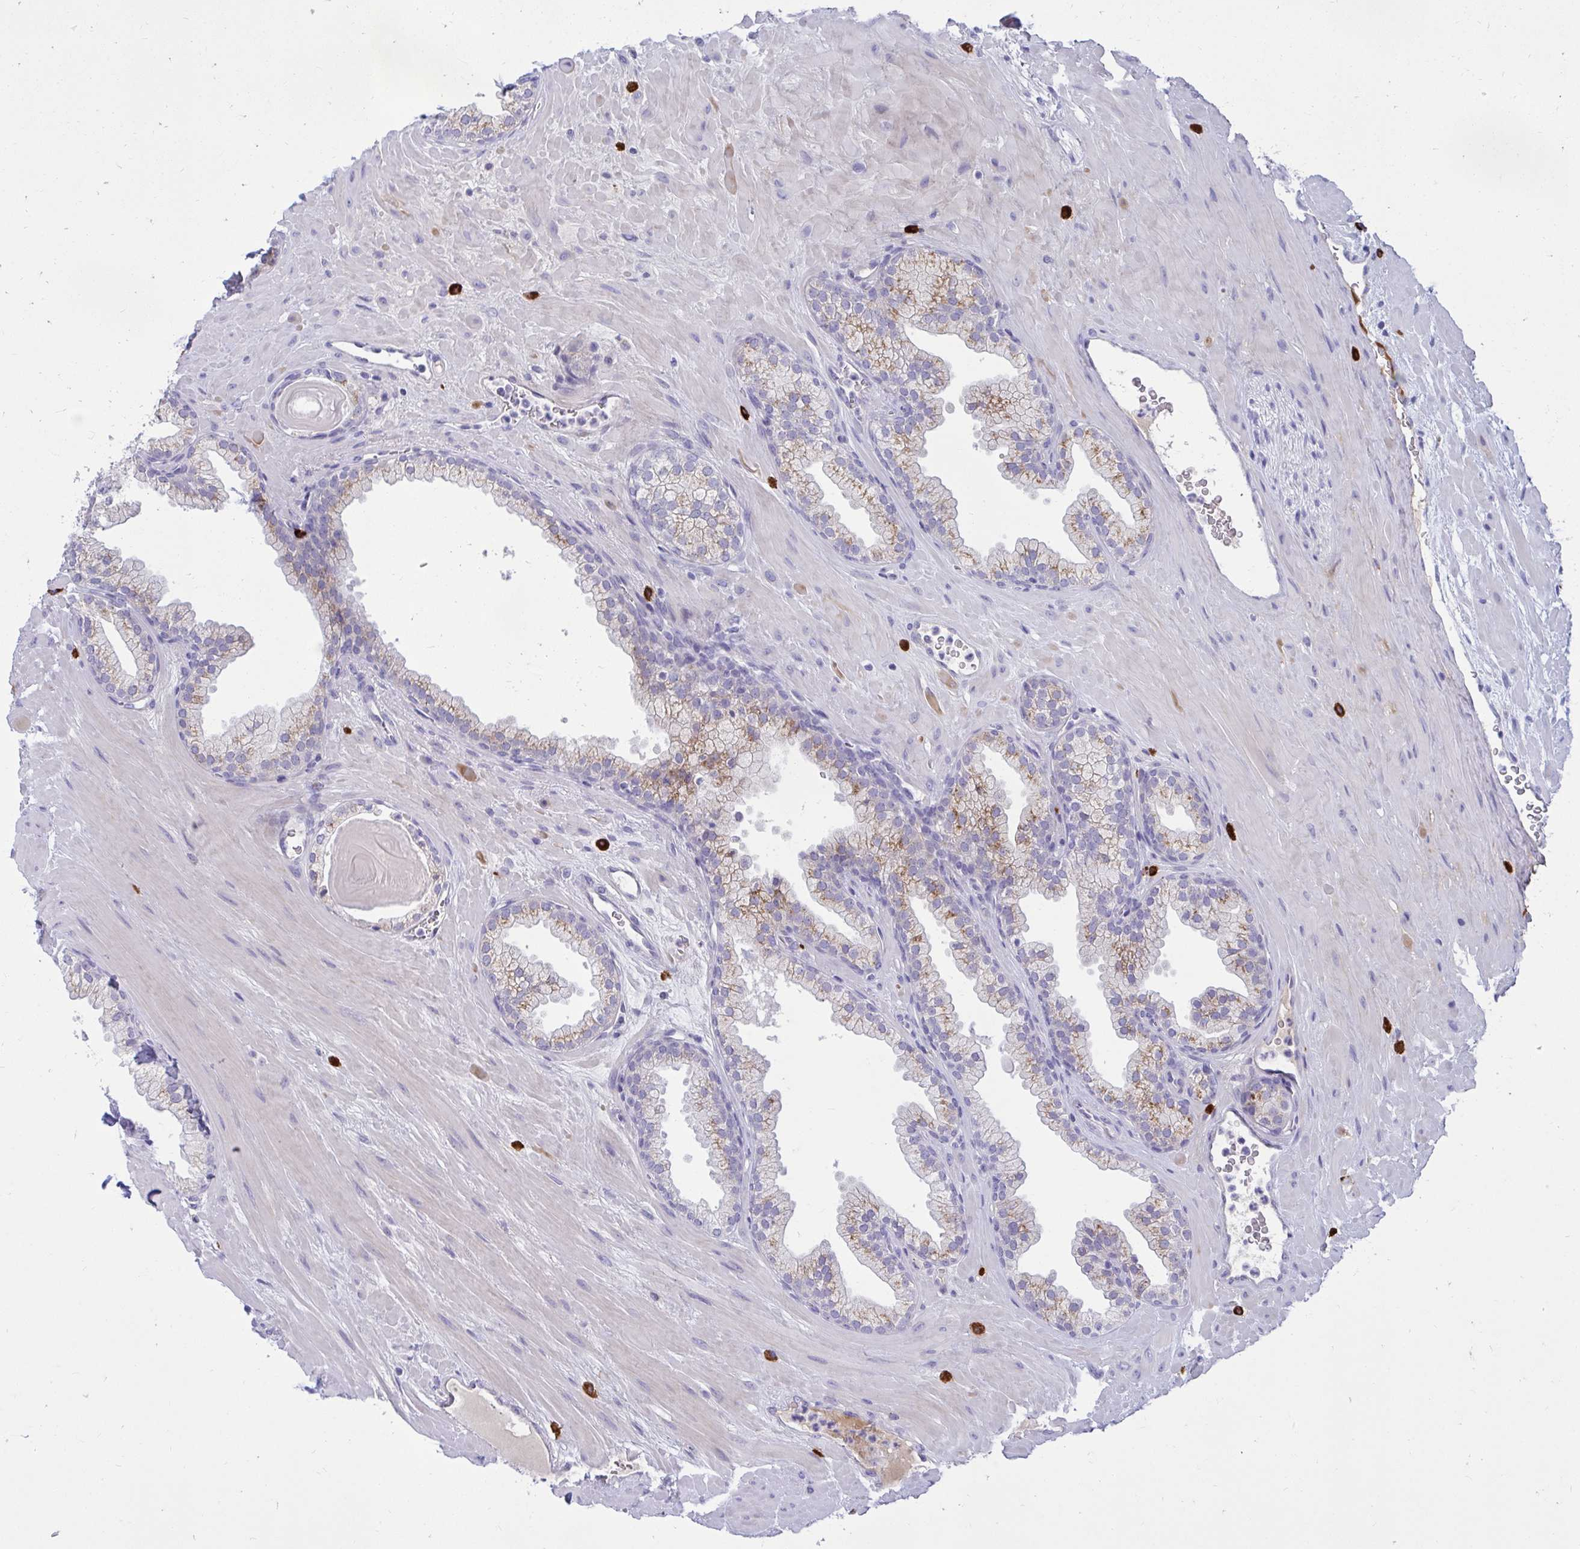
{"staining": {"intensity": "moderate", "quantity": "<25%", "location": "cytoplasmic/membranous"}, "tissue": "prostate", "cell_type": "Glandular cells", "image_type": "normal", "snomed": [{"axis": "morphology", "description": "Normal tissue, NOS"}, {"axis": "topography", "description": "Prostate"}, {"axis": "topography", "description": "Peripheral nerve tissue"}], "caption": "Protein positivity by immunohistochemistry (IHC) exhibits moderate cytoplasmic/membranous staining in approximately <25% of glandular cells in unremarkable prostate.", "gene": "FAM219B", "patient": {"sex": "male", "age": 61}}